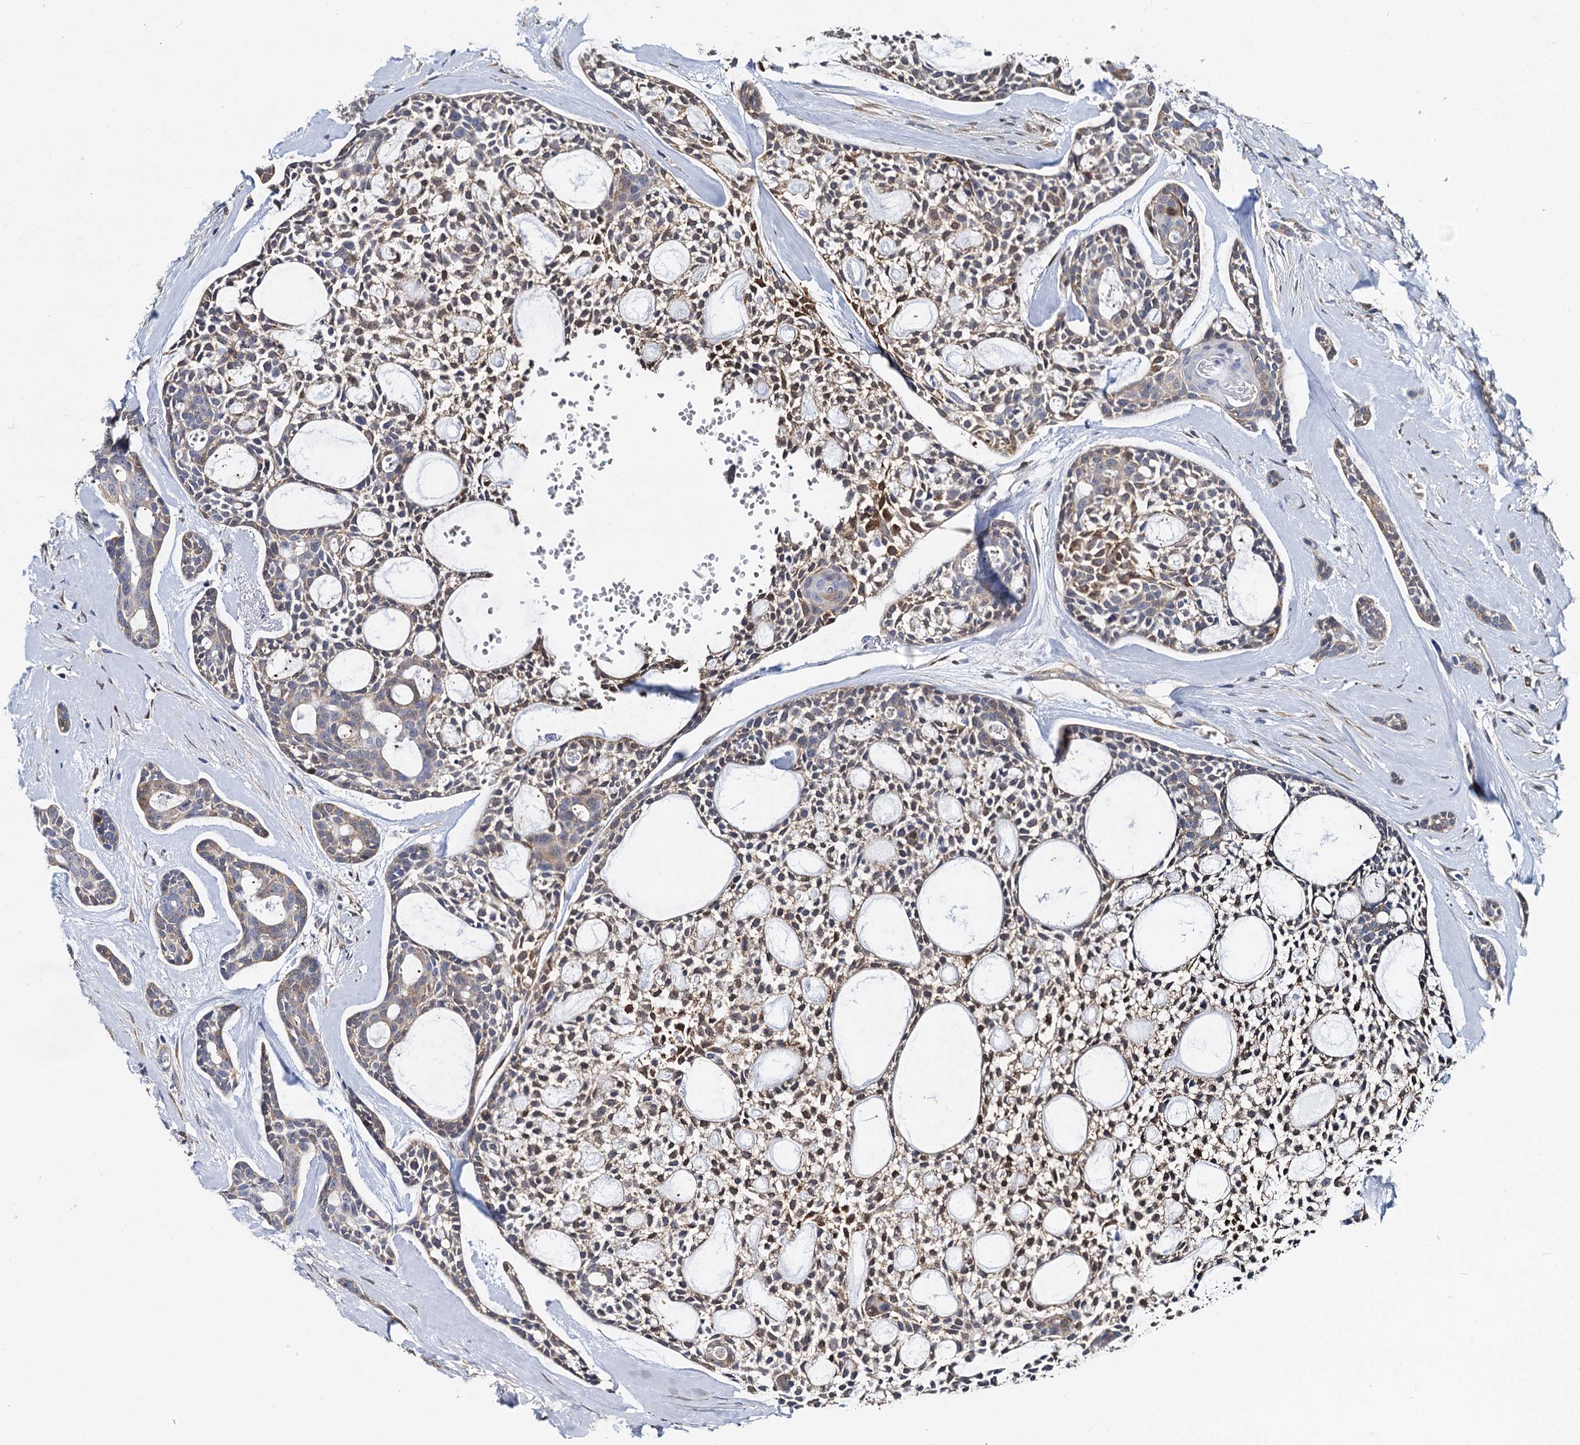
{"staining": {"intensity": "moderate", "quantity": "25%-75%", "location": "cytoplasmic/membranous"}, "tissue": "head and neck cancer", "cell_type": "Tumor cells", "image_type": "cancer", "snomed": [{"axis": "morphology", "description": "Adenocarcinoma, NOS"}, {"axis": "topography", "description": "Subcutis"}, {"axis": "topography", "description": "Head-Neck"}], "caption": "IHC micrograph of neoplastic tissue: head and neck adenocarcinoma stained using immunohistochemistry (IHC) exhibits medium levels of moderate protein expression localized specifically in the cytoplasmic/membranous of tumor cells, appearing as a cytoplasmic/membranous brown color.", "gene": "GSTM3", "patient": {"sex": "female", "age": 73}}